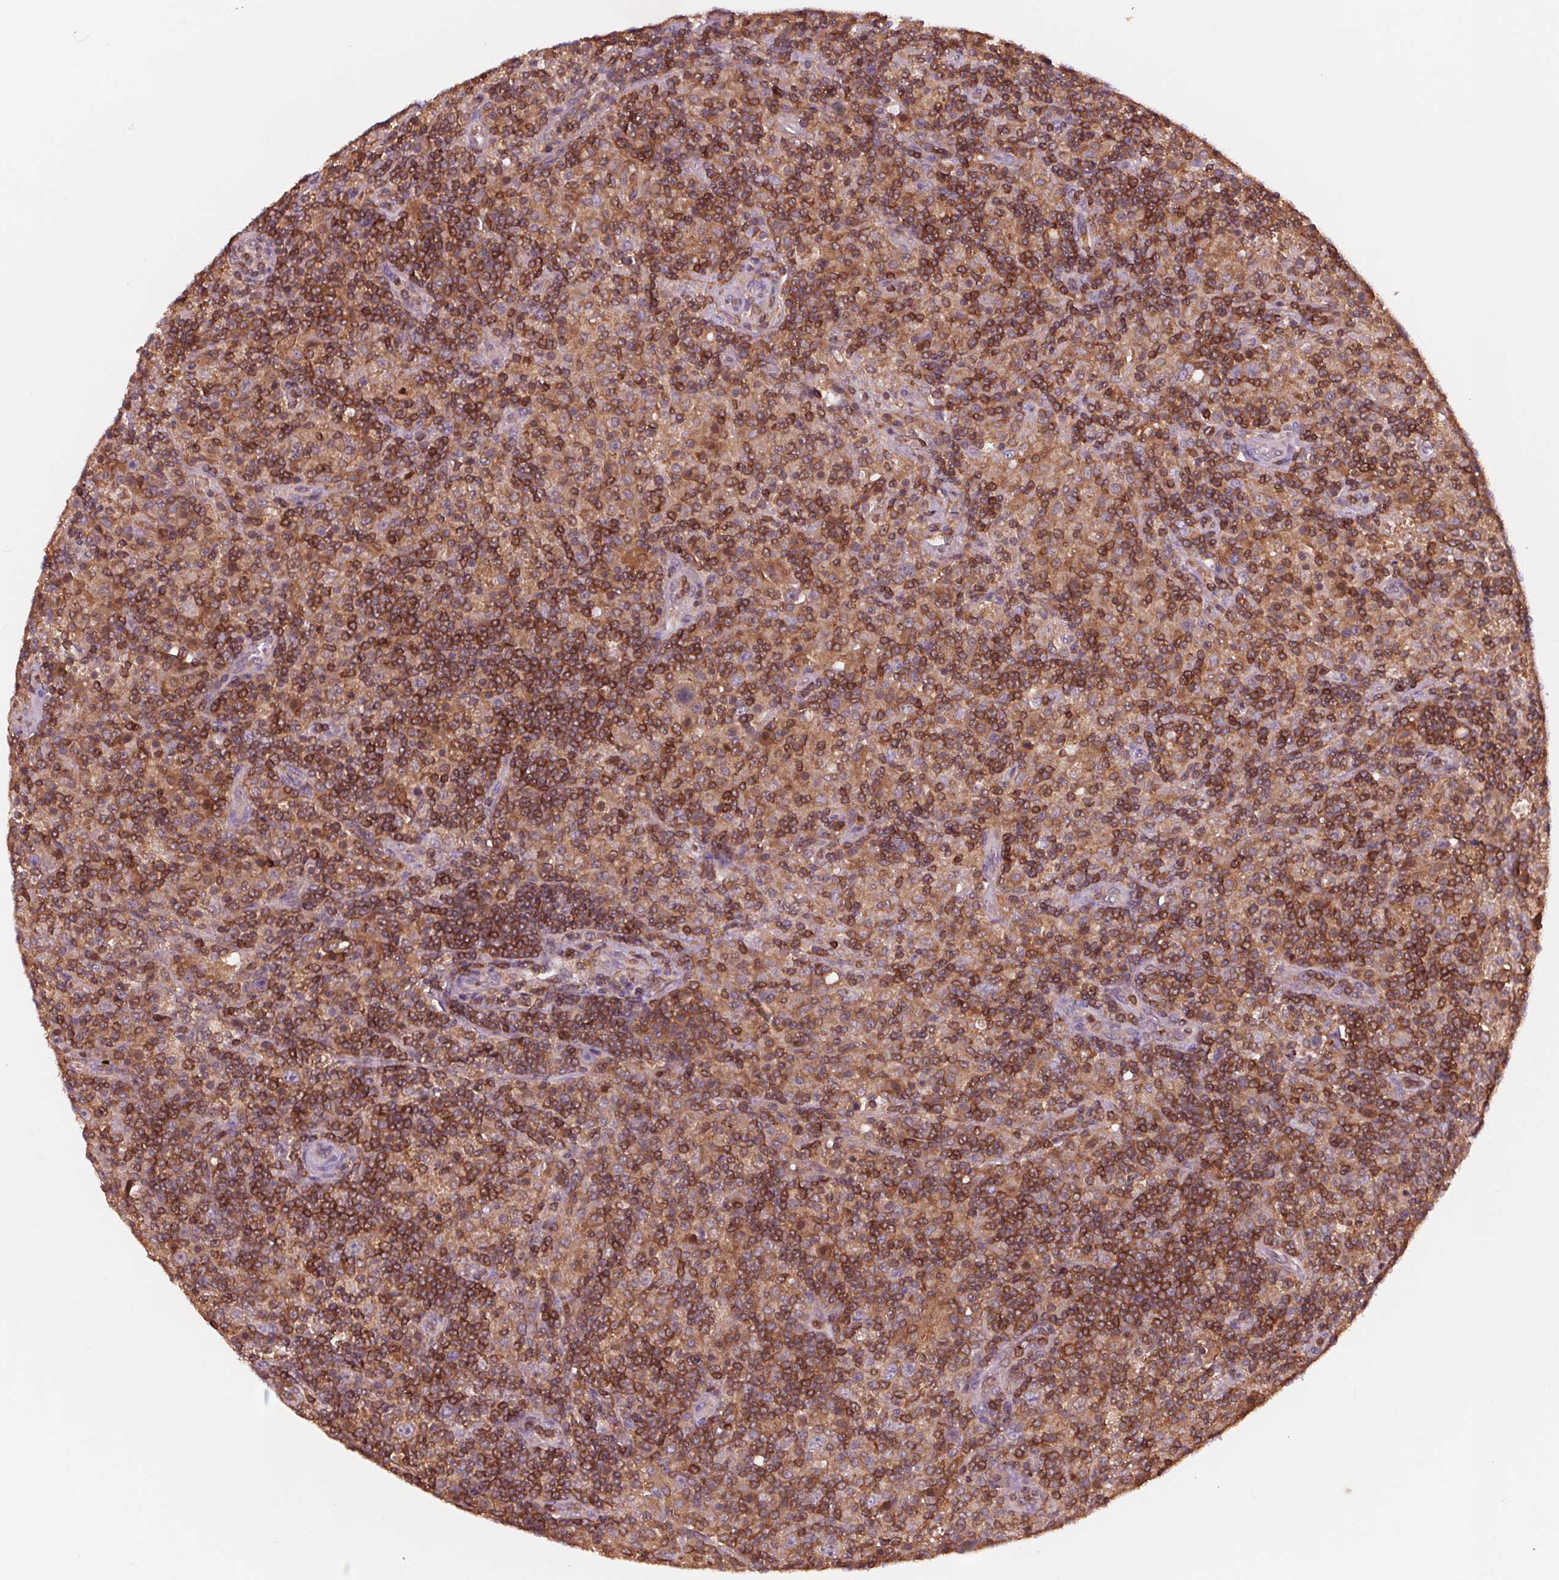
{"staining": {"intensity": "strong", "quantity": ">75%", "location": "cytoplasmic/membranous"}, "tissue": "lymphoma", "cell_type": "Tumor cells", "image_type": "cancer", "snomed": [{"axis": "morphology", "description": "Hodgkin's disease, NOS"}, {"axis": "topography", "description": "Lymph node"}], "caption": "Approximately >75% of tumor cells in human lymphoma exhibit strong cytoplasmic/membranous protein staining as visualized by brown immunohistochemical staining.", "gene": "ARHGAP25", "patient": {"sex": "male", "age": 70}}